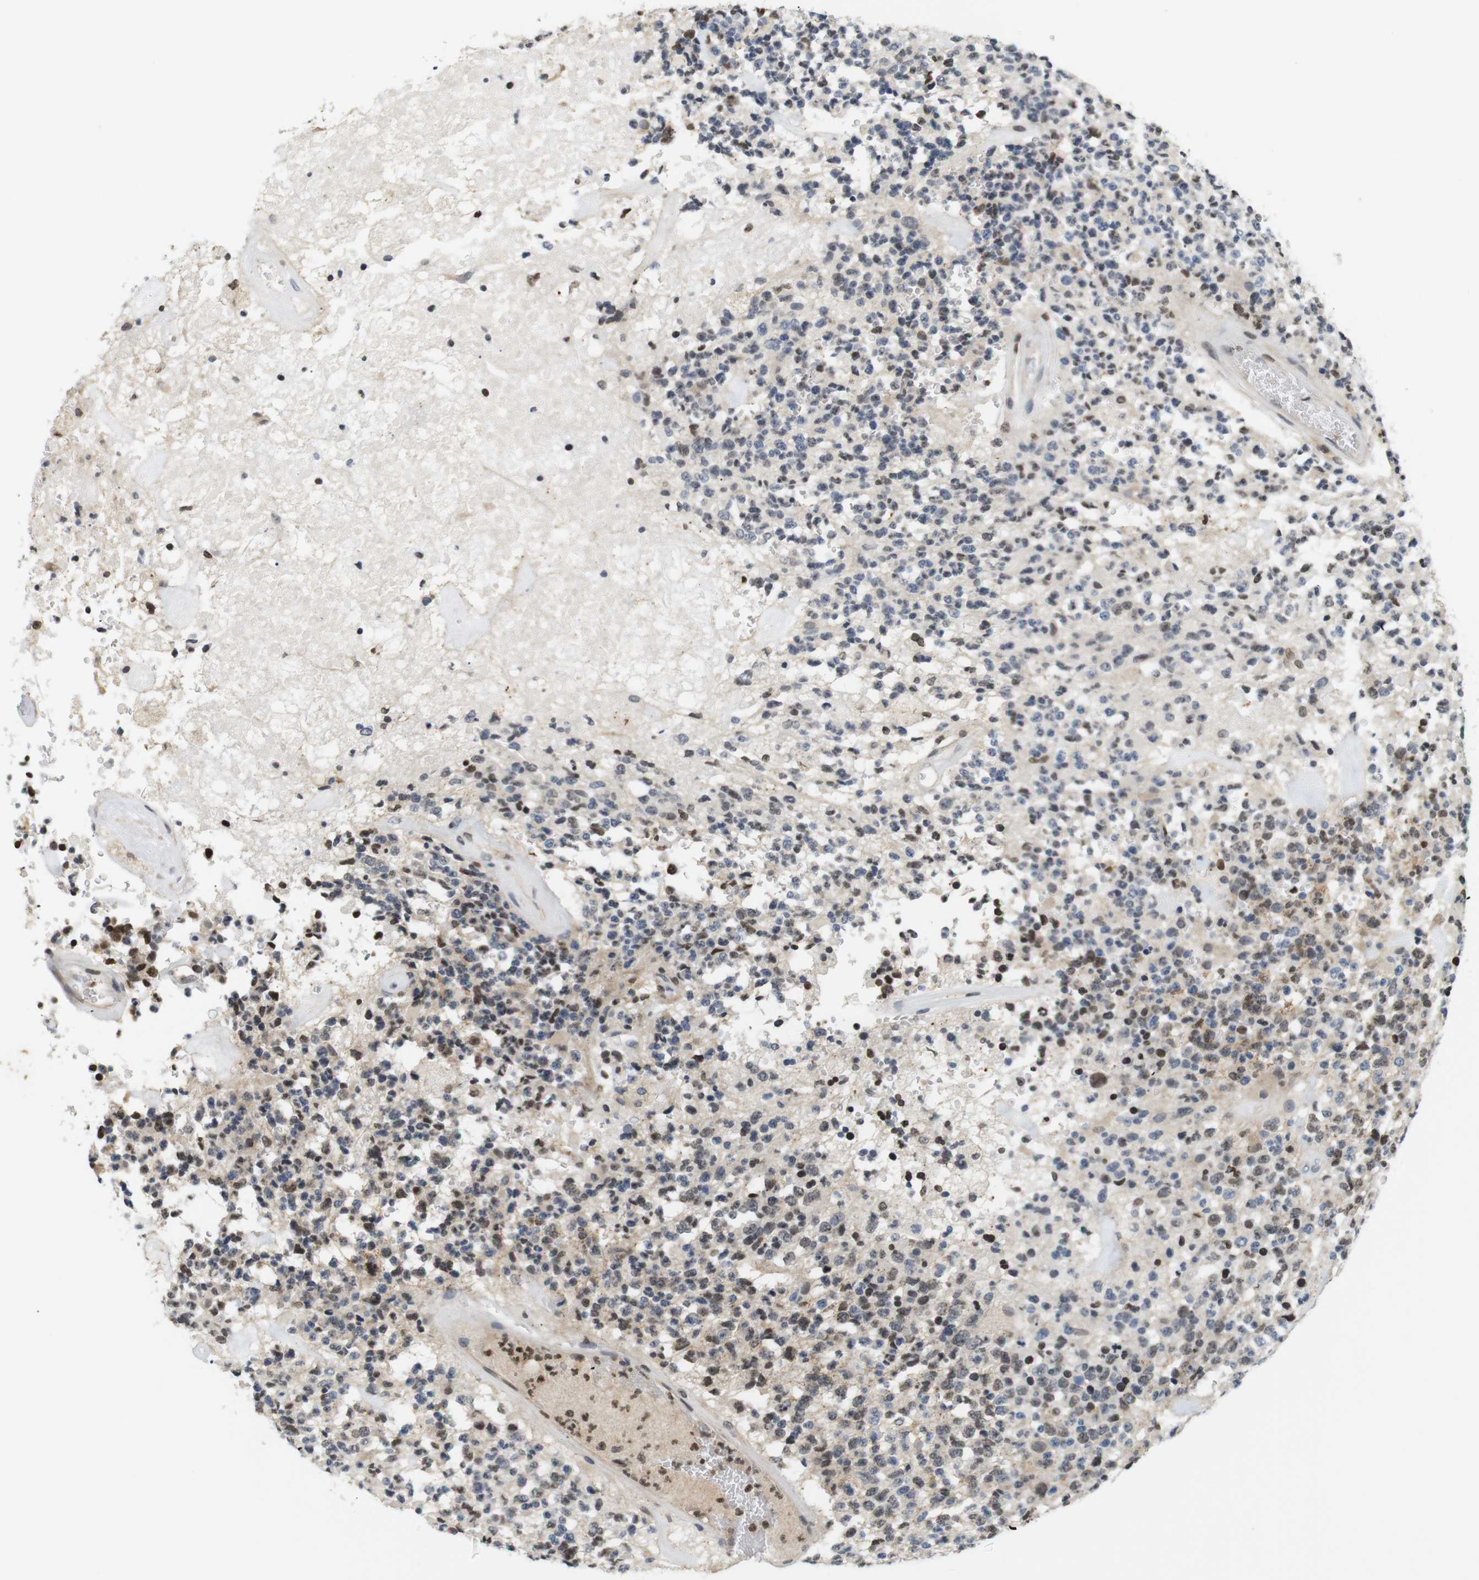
{"staining": {"intensity": "weak", "quantity": "25%-75%", "location": "nuclear"}, "tissue": "glioma", "cell_type": "Tumor cells", "image_type": "cancer", "snomed": [{"axis": "morphology", "description": "Glioma, malignant, High grade"}, {"axis": "topography", "description": "pancreas cauda"}], "caption": "High-grade glioma (malignant) was stained to show a protein in brown. There is low levels of weak nuclear expression in approximately 25%-75% of tumor cells.", "gene": "MBD1", "patient": {"sex": "male", "age": 60}}